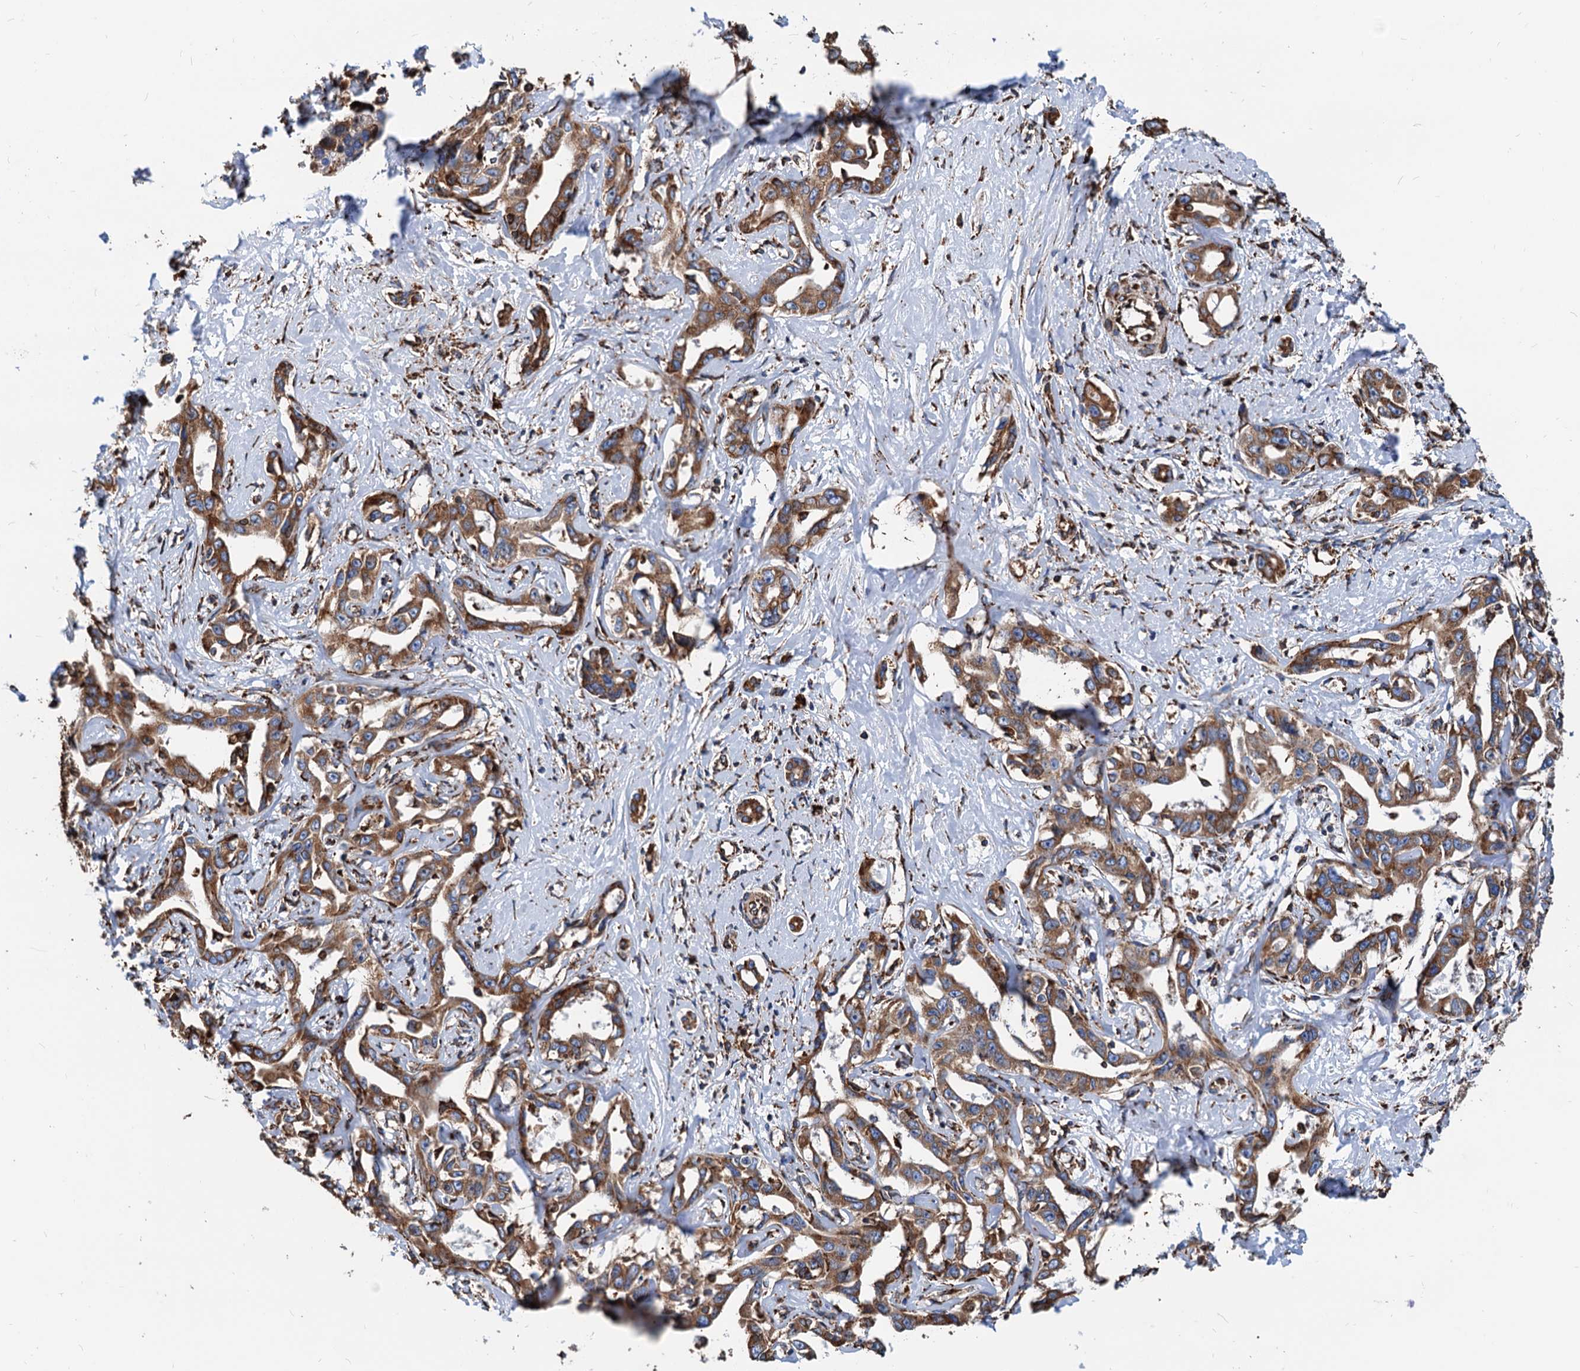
{"staining": {"intensity": "strong", "quantity": ">75%", "location": "cytoplasmic/membranous"}, "tissue": "liver cancer", "cell_type": "Tumor cells", "image_type": "cancer", "snomed": [{"axis": "morphology", "description": "Cholangiocarcinoma"}, {"axis": "topography", "description": "Liver"}], "caption": "This is an image of immunohistochemistry staining of liver cancer, which shows strong staining in the cytoplasmic/membranous of tumor cells.", "gene": "HSPA5", "patient": {"sex": "male", "age": 59}}